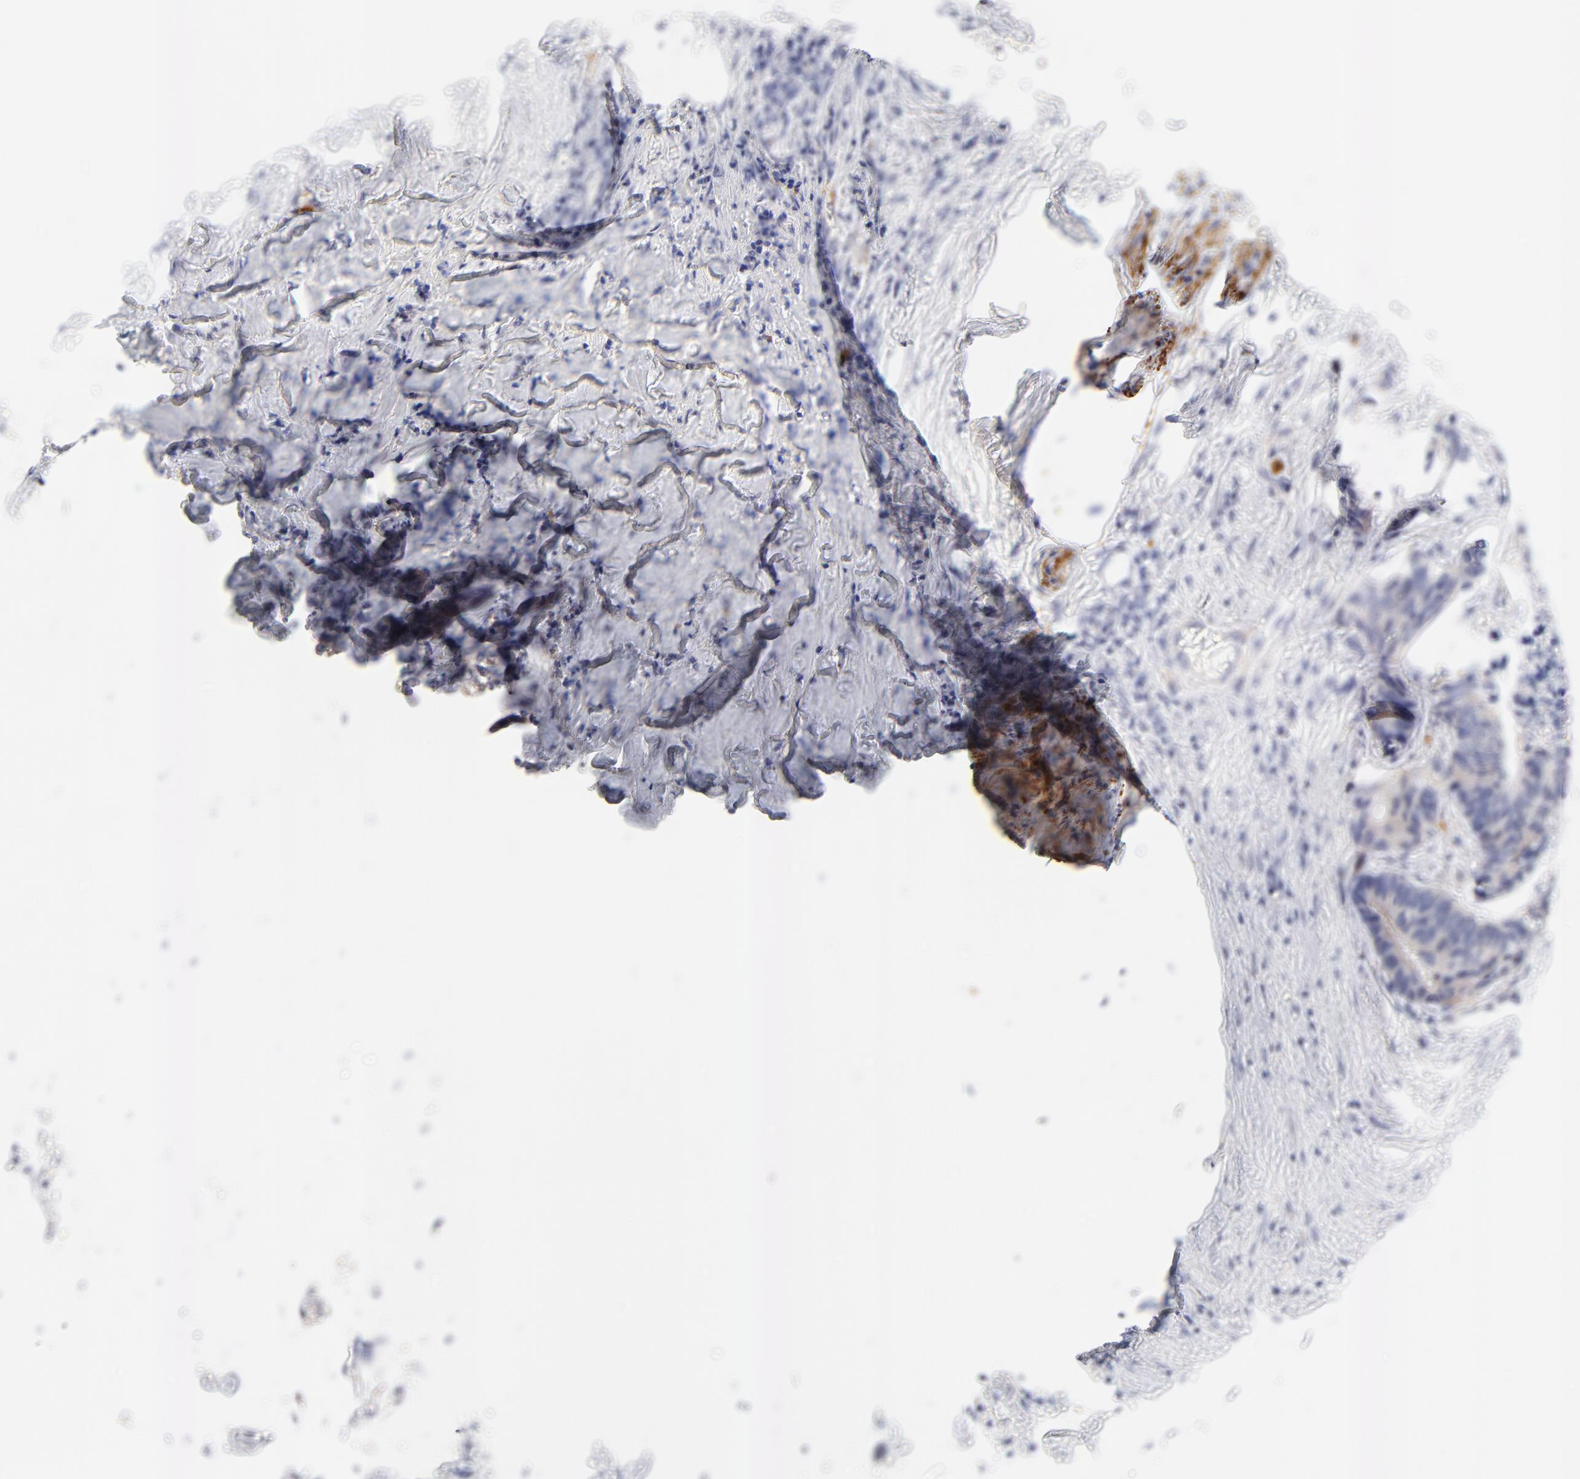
{"staining": {"intensity": "negative", "quantity": "none", "location": "none"}, "tissue": "colorectal cancer", "cell_type": "Tumor cells", "image_type": "cancer", "snomed": [{"axis": "morphology", "description": "Adenocarcinoma, NOS"}, {"axis": "topography", "description": "Rectum"}], "caption": "Immunohistochemistry photomicrograph of neoplastic tissue: human colorectal cancer (adenocarcinoma) stained with DAB demonstrates no significant protein positivity in tumor cells.", "gene": "FAM117B", "patient": {"sex": "male", "age": 55}}